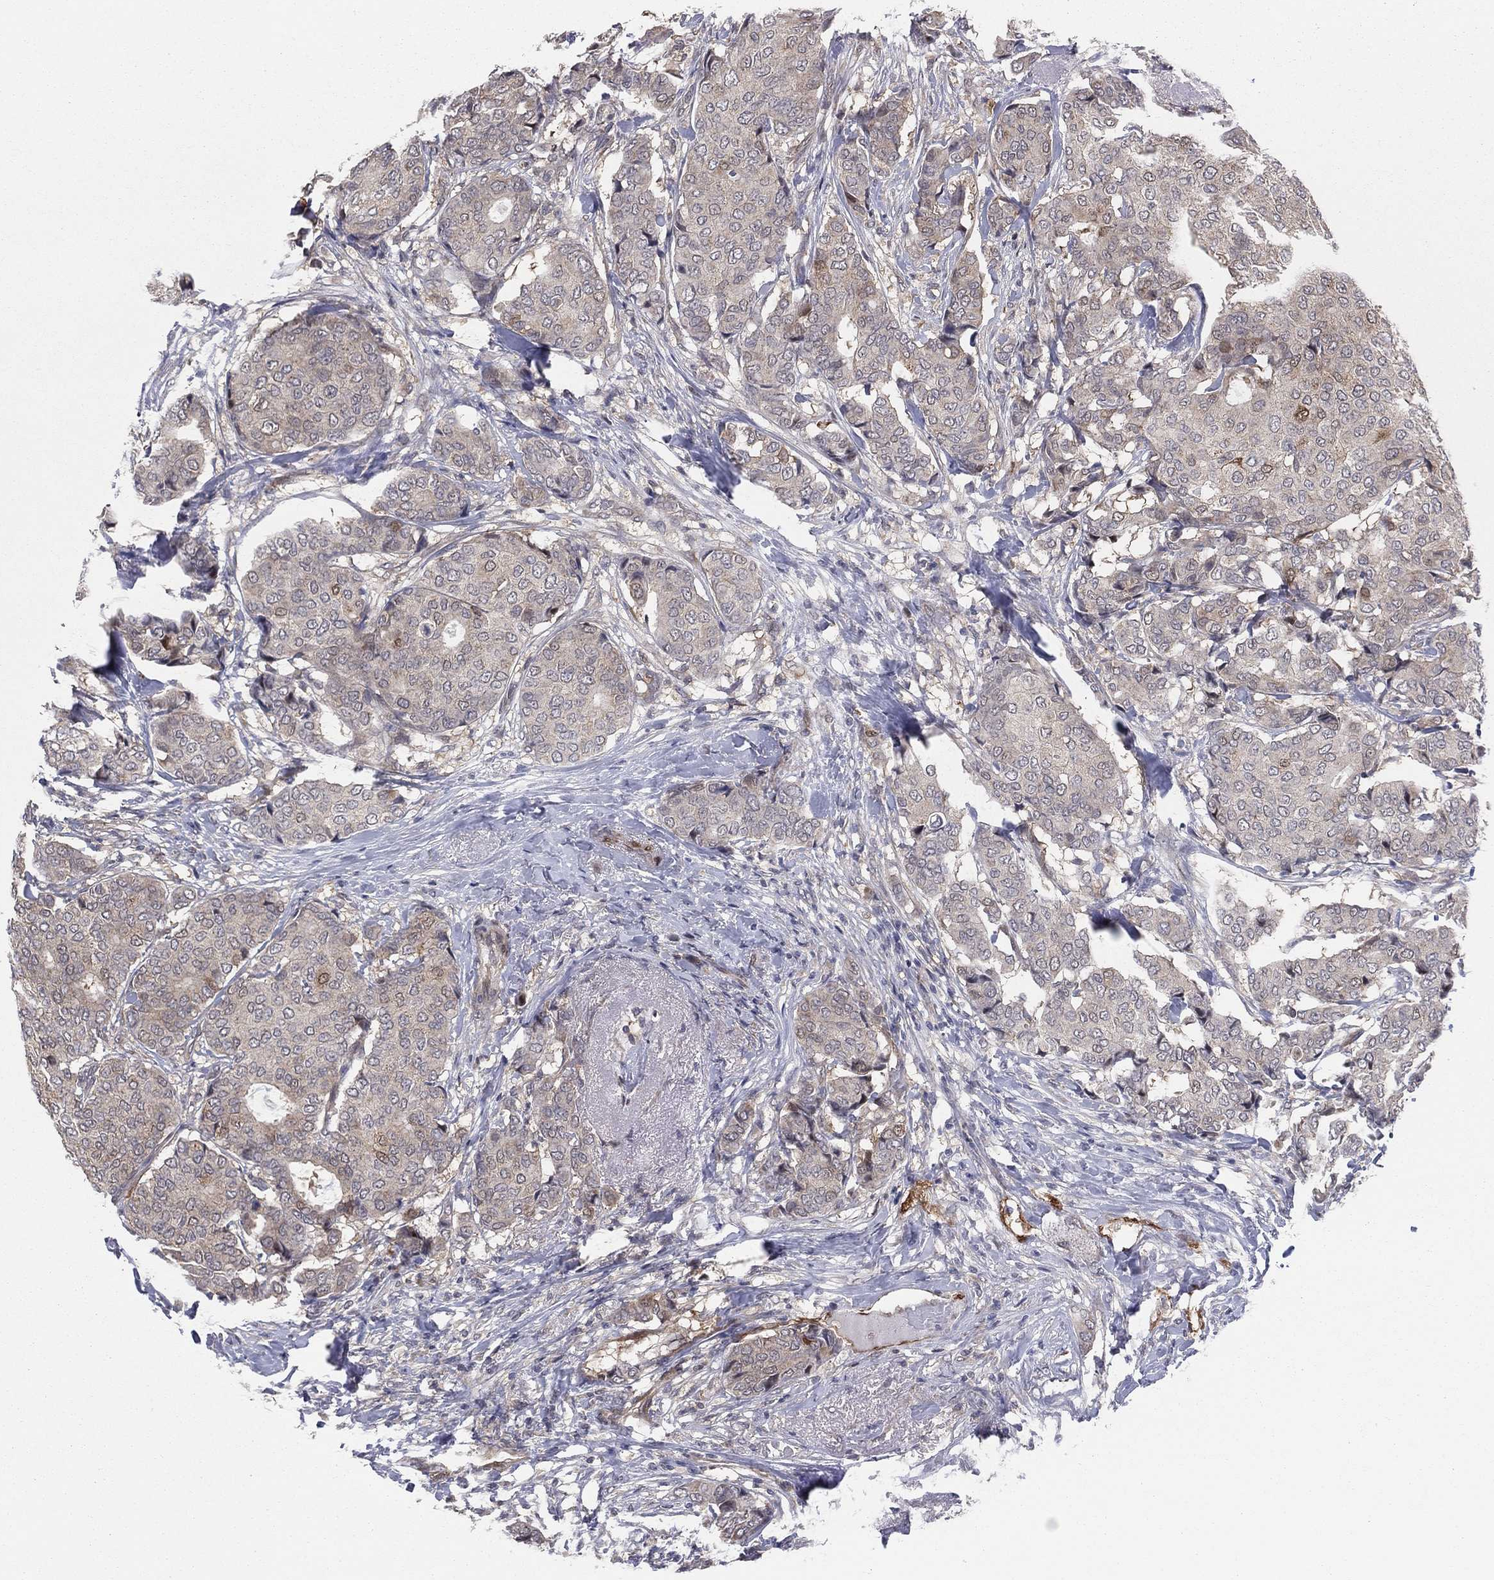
{"staining": {"intensity": "moderate", "quantity": "<25%", "location": "cytoplasmic/membranous,nuclear"}, "tissue": "breast cancer", "cell_type": "Tumor cells", "image_type": "cancer", "snomed": [{"axis": "morphology", "description": "Duct carcinoma"}, {"axis": "topography", "description": "Breast"}], "caption": "The image reveals immunohistochemical staining of breast intraductal carcinoma. There is moderate cytoplasmic/membranous and nuclear positivity is appreciated in approximately <25% of tumor cells.", "gene": "SNCG", "patient": {"sex": "female", "age": 75}}